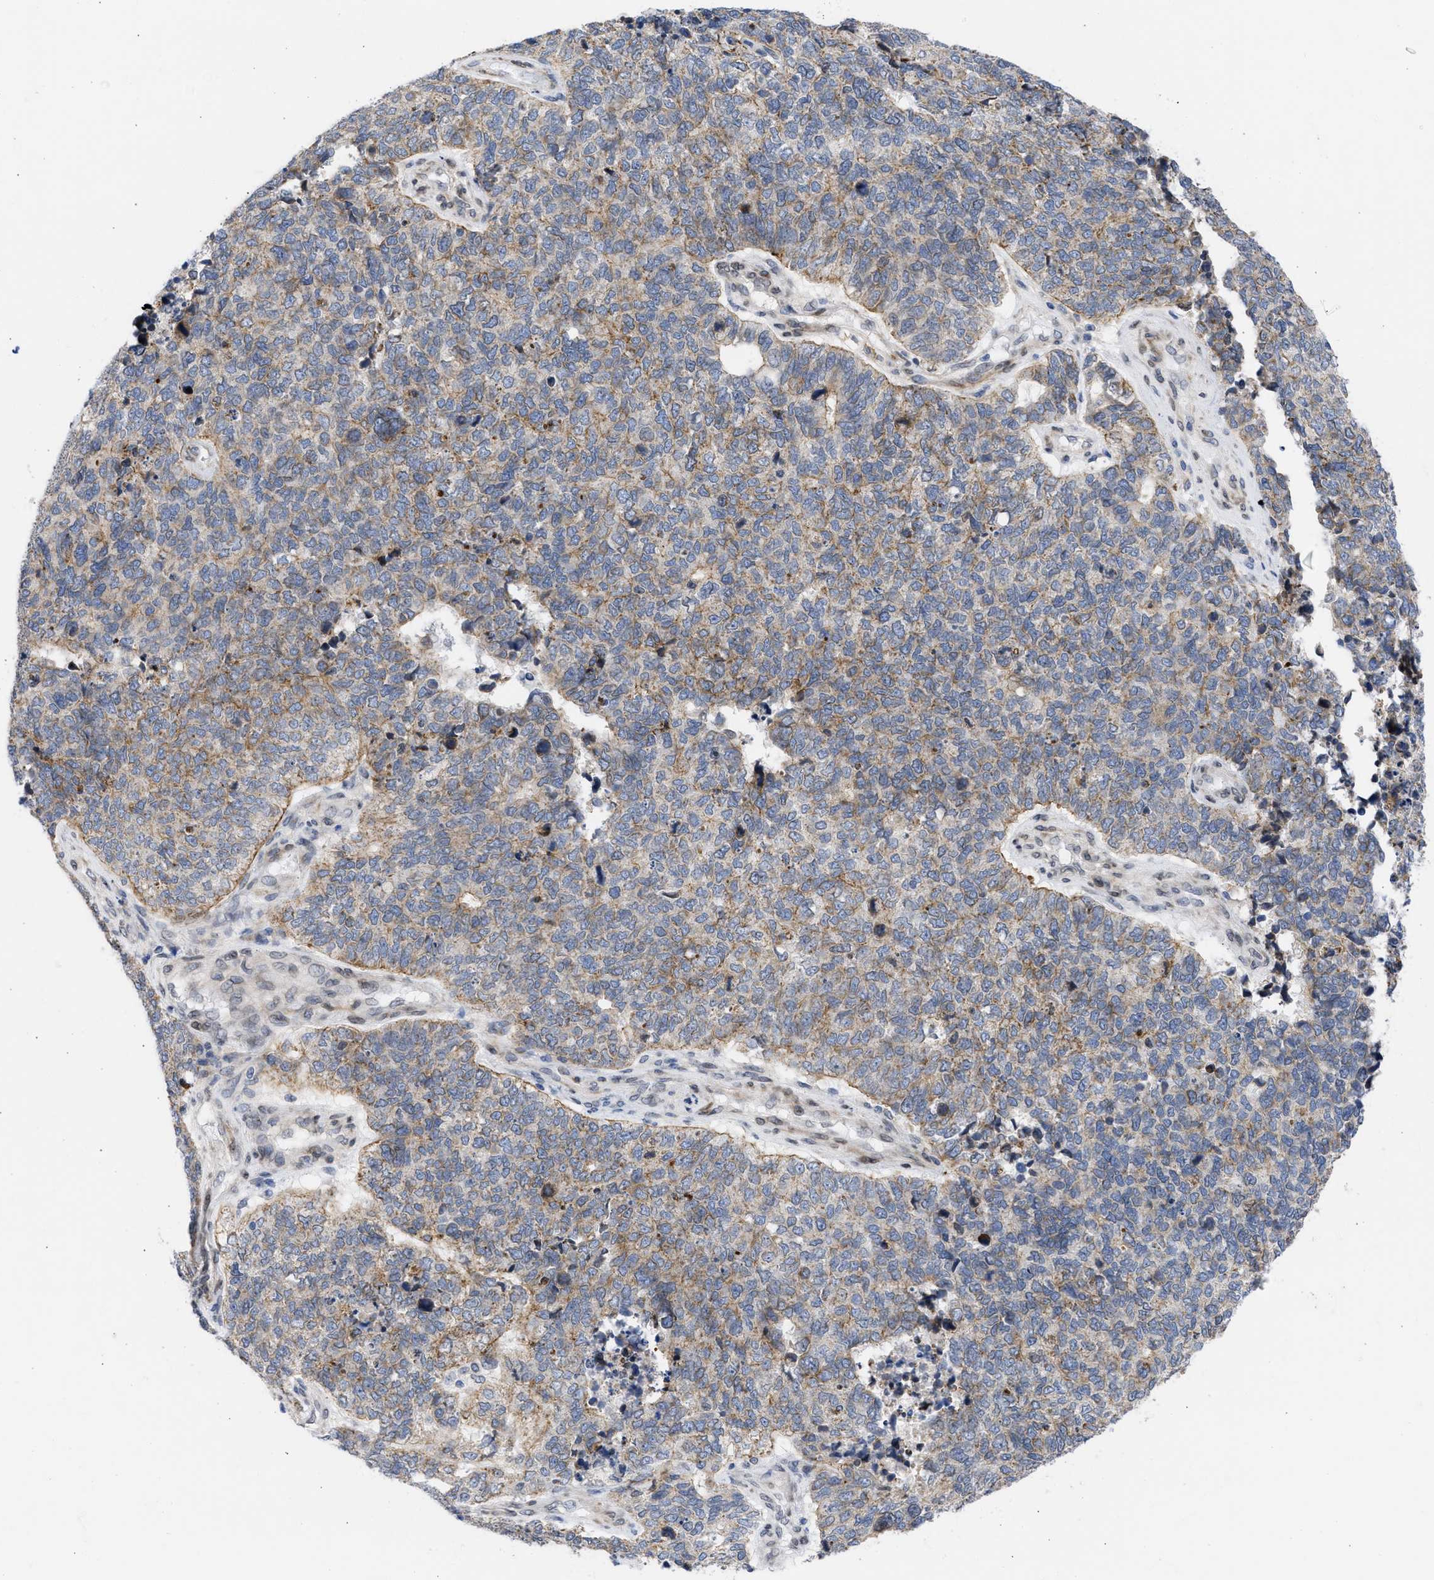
{"staining": {"intensity": "weak", "quantity": ">75%", "location": "cytoplasmic/membranous"}, "tissue": "cervical cancer", "cell_type": "Tumor cells", "image_type": "cancer", "snomed": [{"axis": "morphology", "description": "Squamous cell carcinoma, NOS"}, {"axis": "topography", "description": "Cervix"}], "caption": "About >75% of tumor cells in human cervical cancer (squamous cell carcinoma) display weak cytoplasmic/membranous protein expression as visualized by brown immunohistochemical staining.", "gene": "NUP35", "patient": {"sex": "female", "age": 63}}